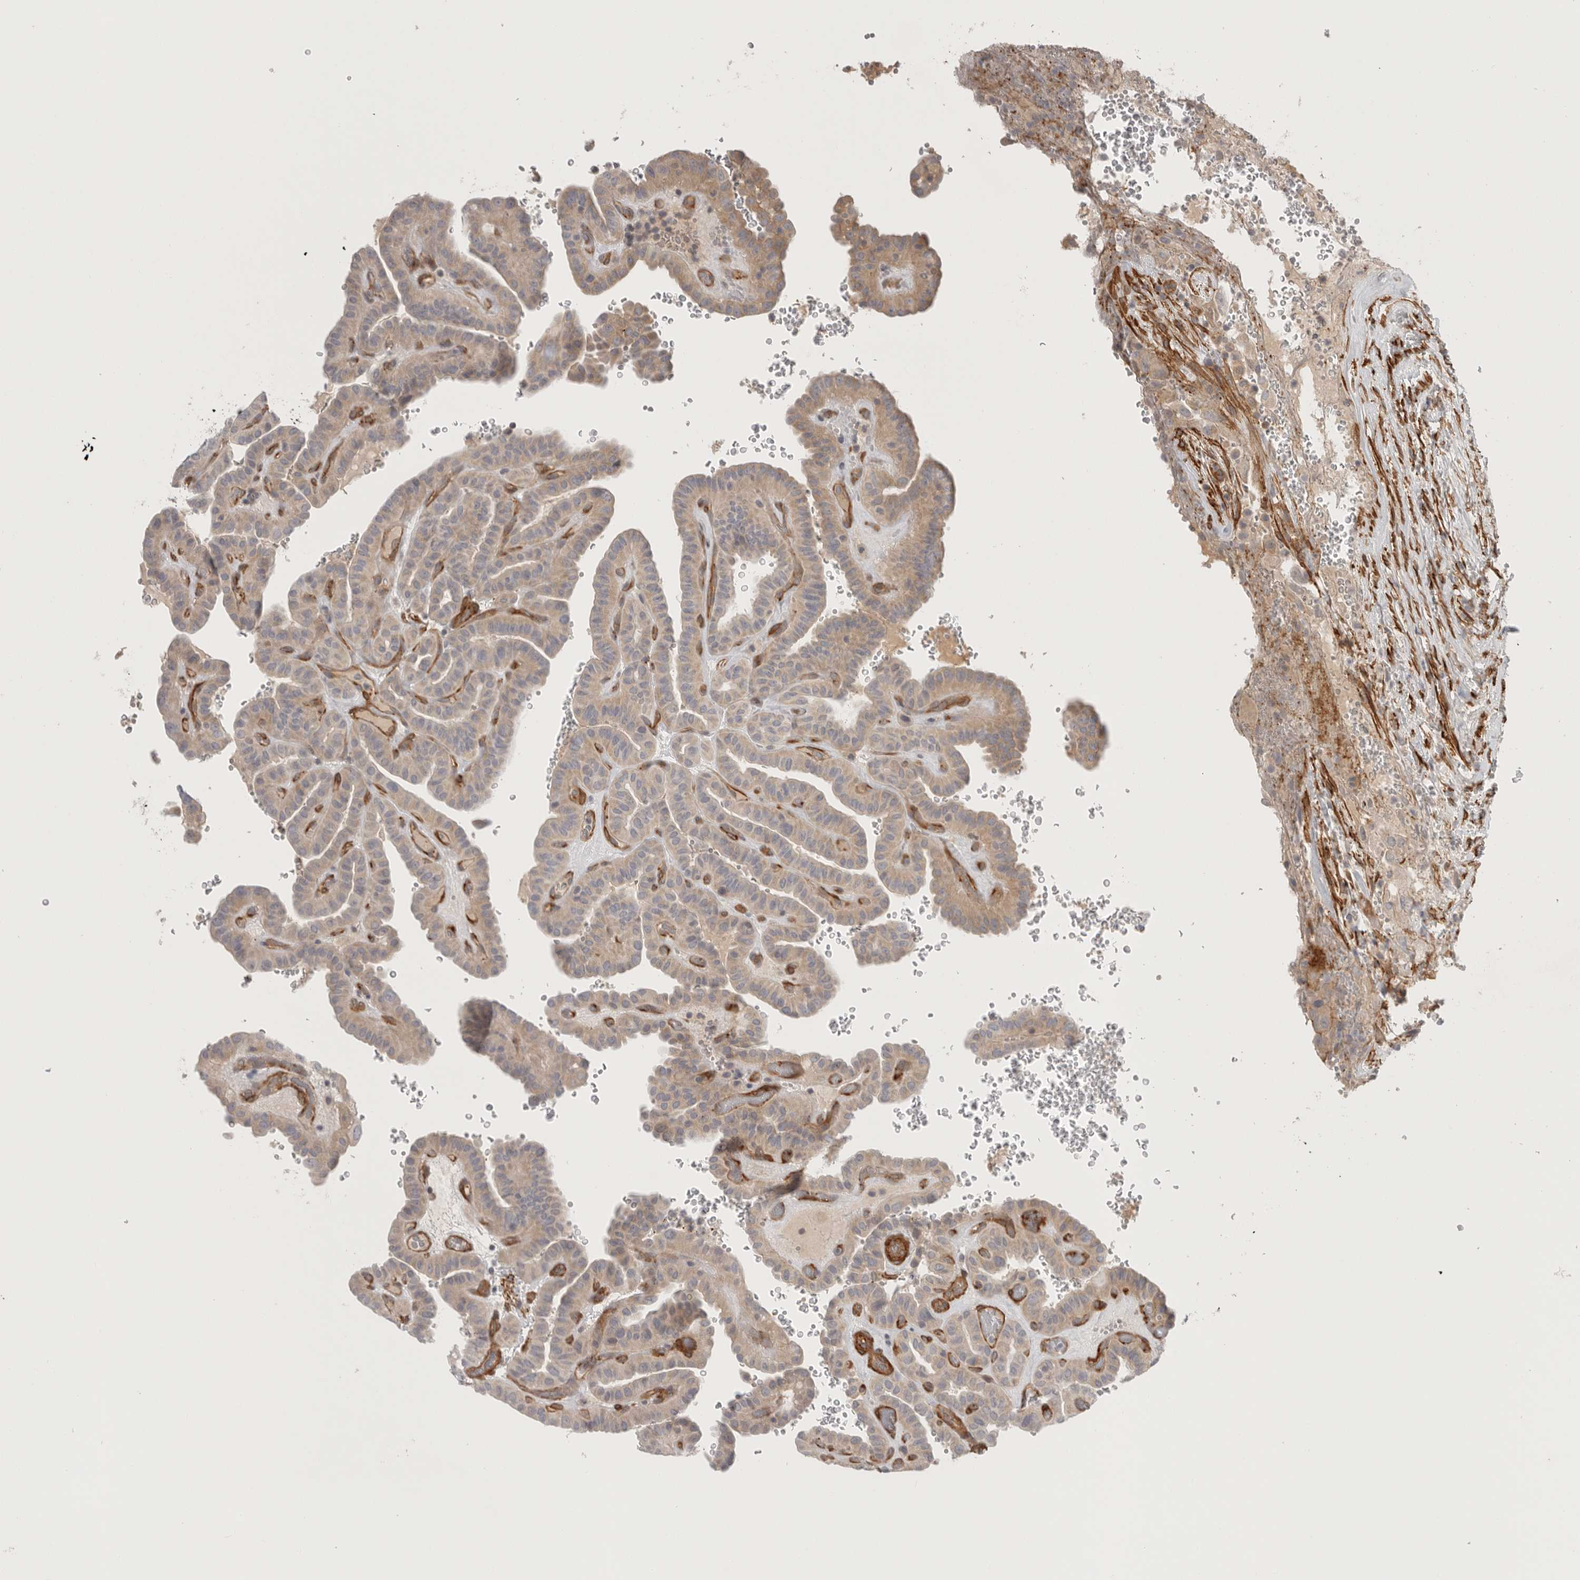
{"staining": {"intensity": "weak", "quantity": ">75%", "location": "cytoplasmic/membranous"}, "tissue": "thyroid cancer", "cell_type": "Tumor cells", "image_type": "cancer", "snomed": [{"axis": "morphology", "description": "Papillary adenocarcinoma, NOS"}, {"axis": "topography", "description": "Thyroid gland"}], "caption": "A high-resolution histopathology image shows immunohistochemistry (IHC) staining of thyroid papillary adenocarcinoma, which shows weak cytoplasmic/membranous expression in about >75% of tumor cells. (DAB (3,3'-diaminobenzidine) IHC, brown staining for protein, blue staining for nuclei).", "gene": "LONRF1", "patient": {"sex": "male", "age": 77}}